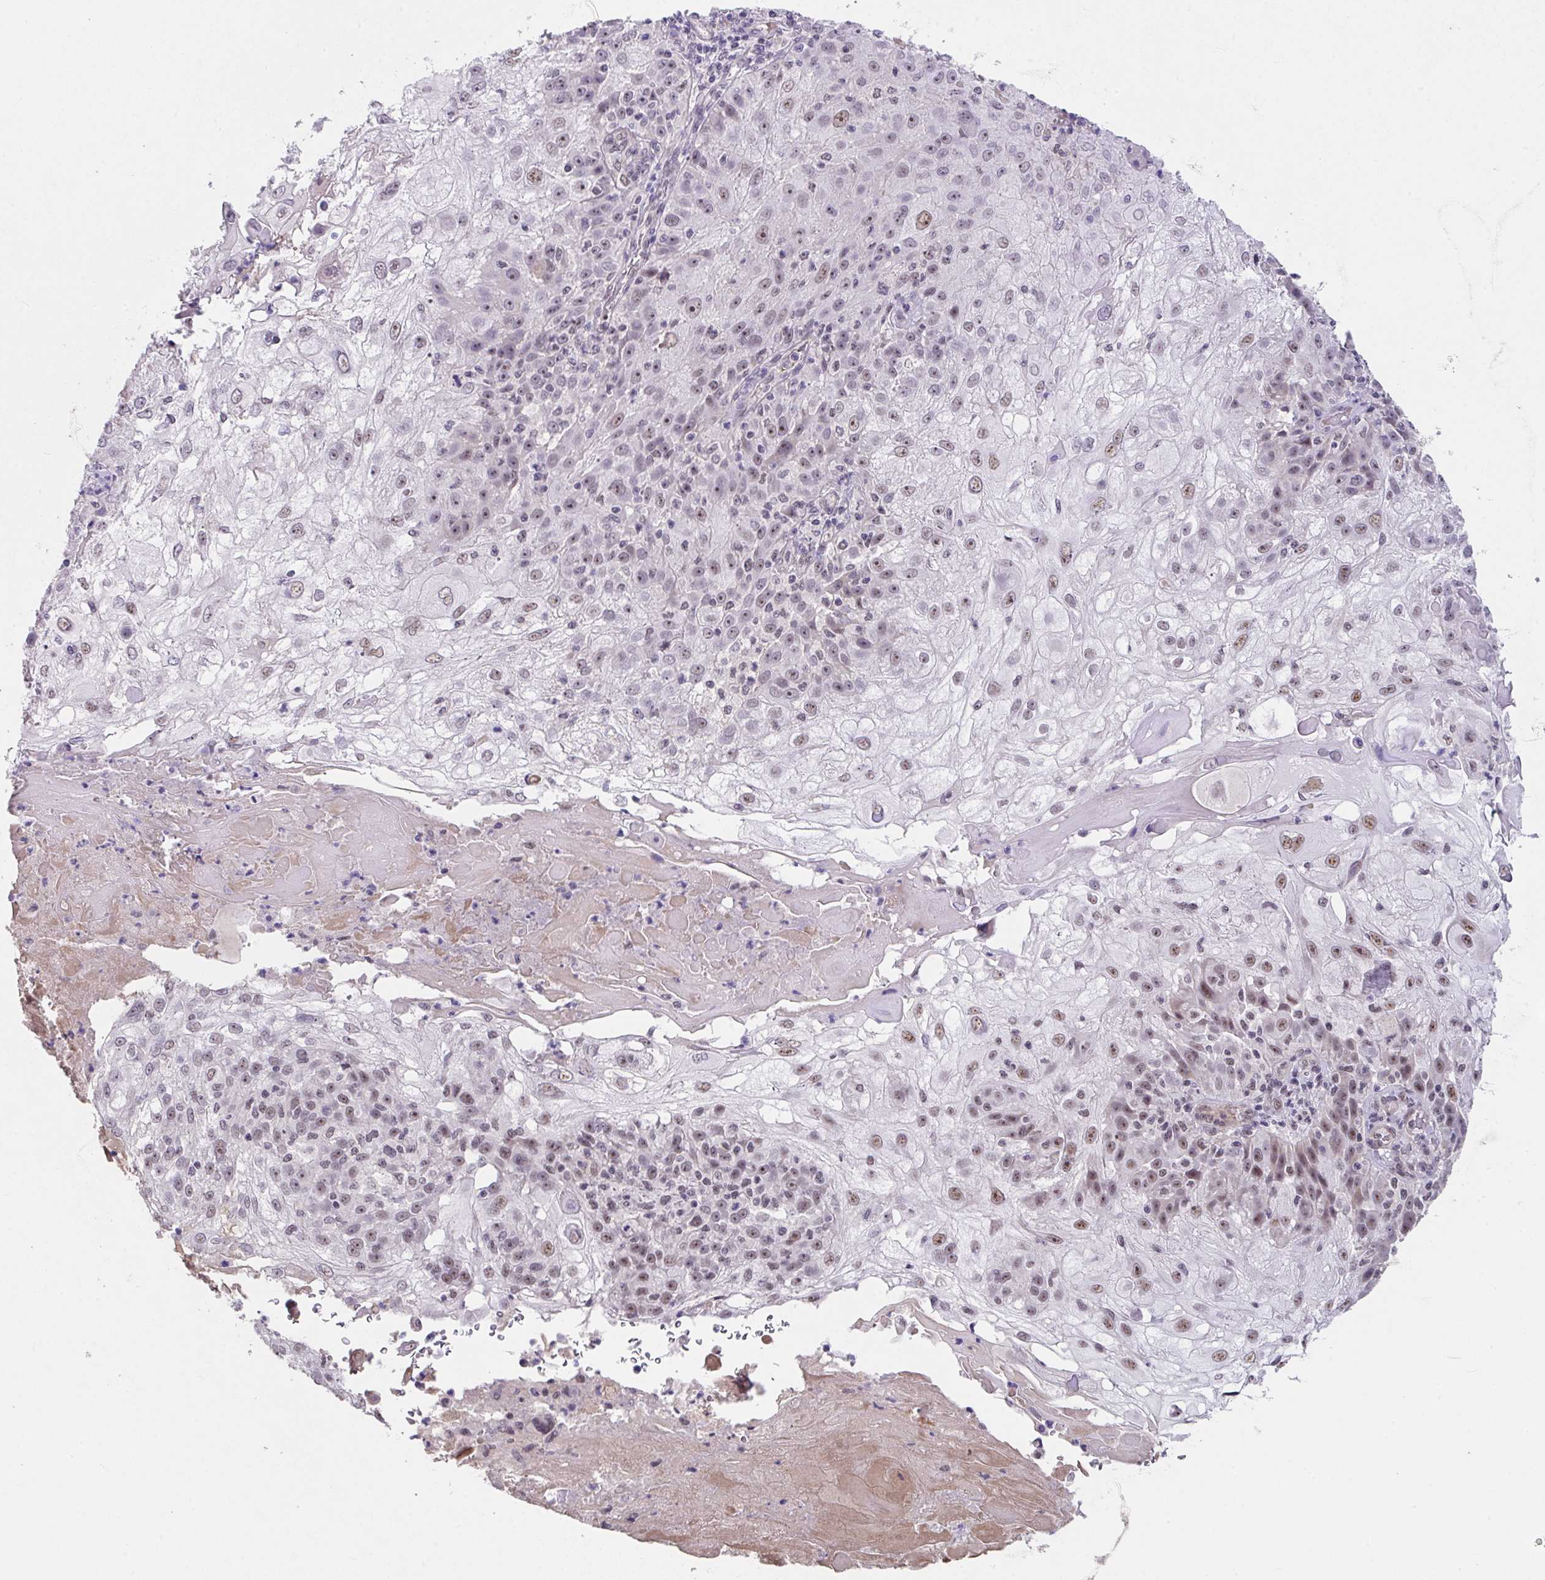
{"staining": {"intensity": "weak", "quantity": "25%-75%", "location": "nuclear"}, "tissue": "skin cancer", "cell_type": "Tumor cells", "image_type": "cancer", "snomed": [{"axis": "morphology", "description": "Normal tissue, NOS"}, {"axis": "morphology", "description": "Squamous cell carcinoma, NOS"}, {"axis": "topography", "description": "Skin"}], "caption": "Immunohistochemical staining of human skin cancer exhibits low levels of weak nuclear staining in about 25%-75% of tumor cells.", "gene": "RBBP6", "patient": {"sex": "female", "age": 83}}